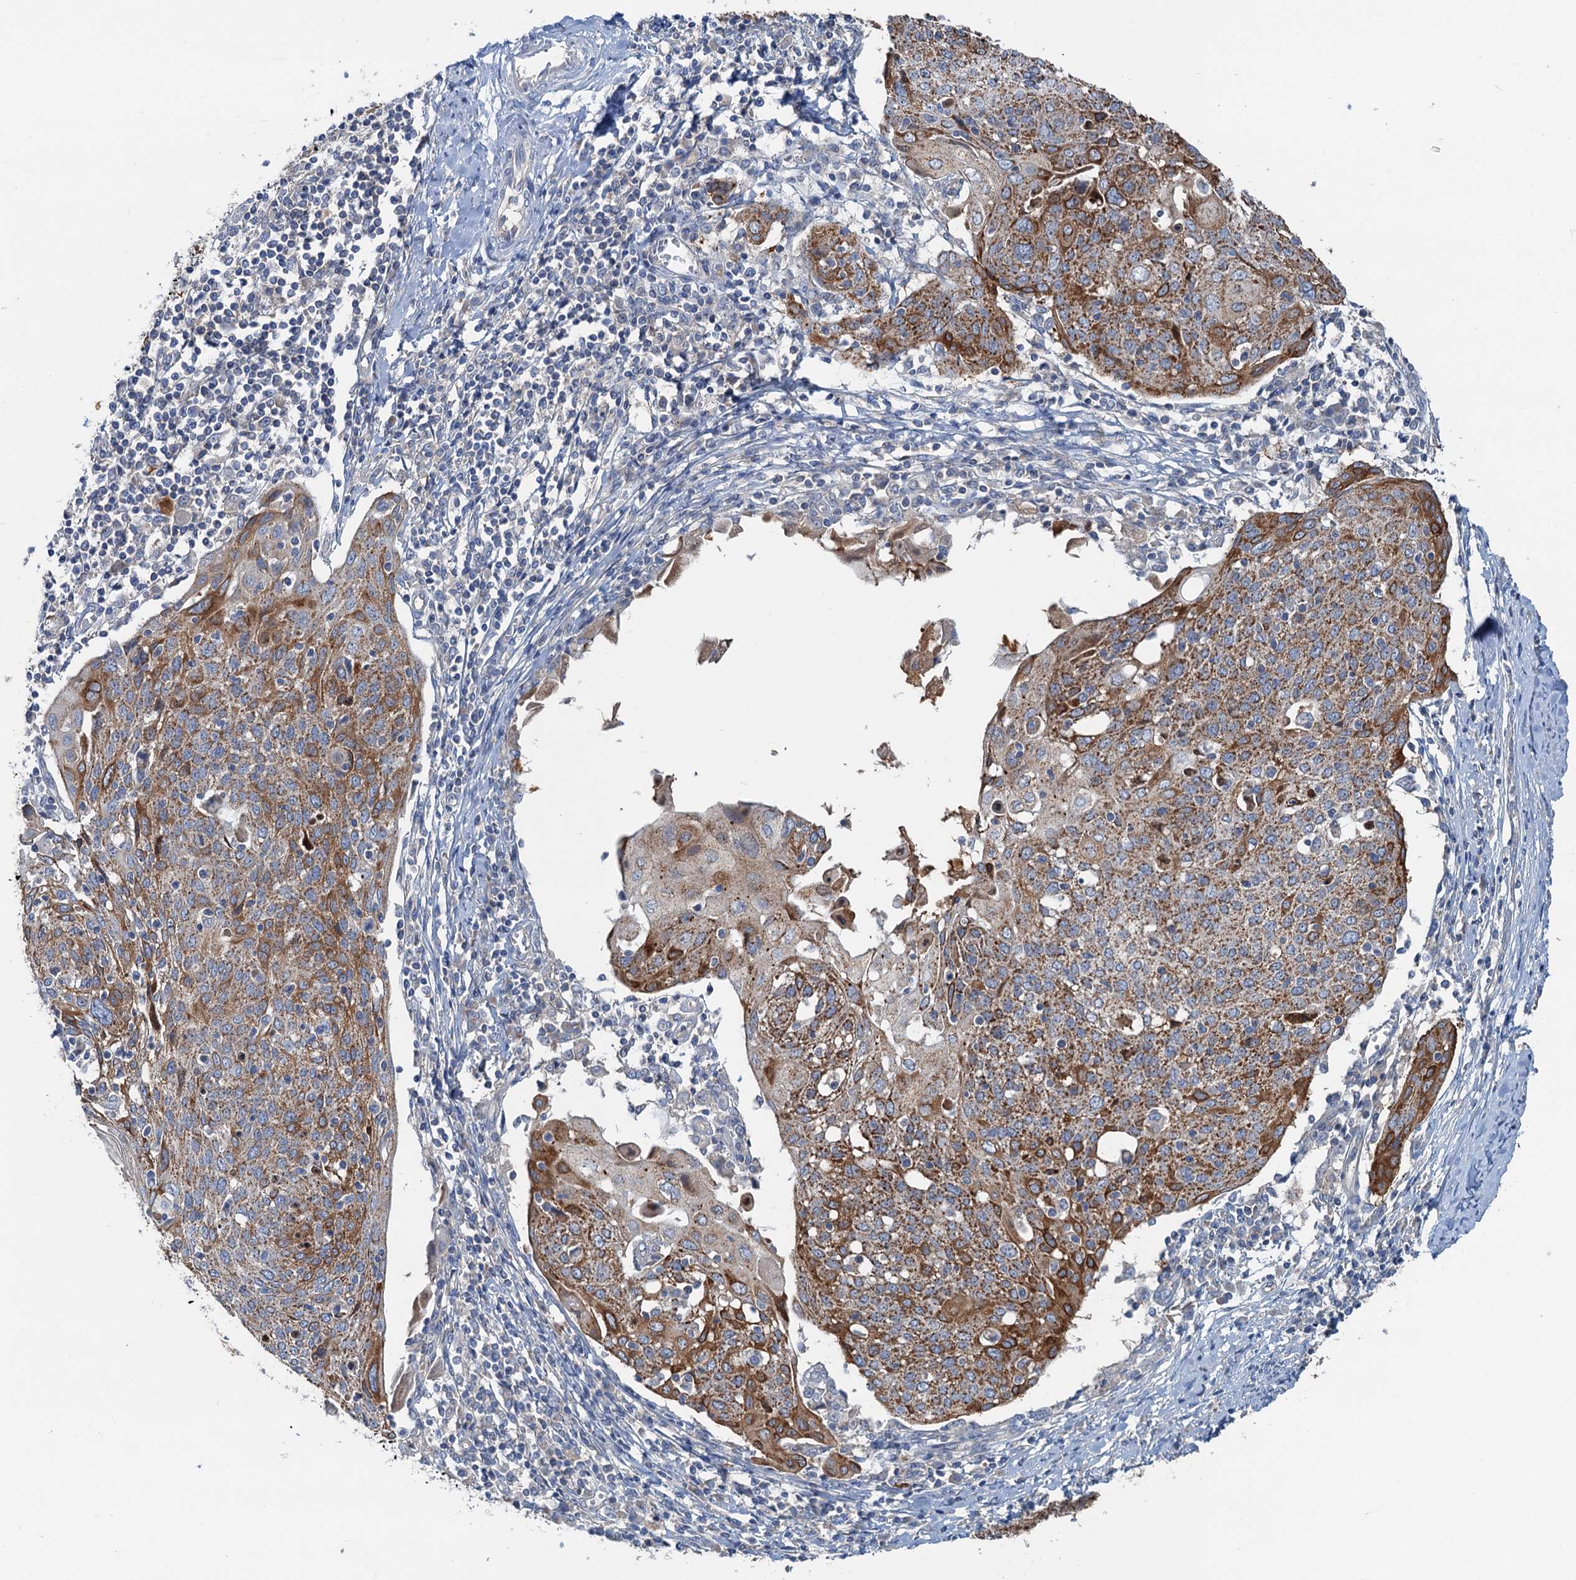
{"staining": {"intensity": "moderate", "quantity": ">75%", "location": "cytoplasmic/membranous"}, "tissue": "cervical cancer", "cell_type": "Tumor cells", "image_type": "cancer", "snomed": [{"axis": "morphology", "description": "Squamous cell carcinoma, NOS"}, {"axis": "topography", "description": "Cervix"}], "caption": "Squamous cell carcinoma (cervical) stained for a protein shows moderate cytoplasmic/membranous positivity in tumor cells.", "gene": "ANKRD26", "patient": {"sex": "female", "age": 67}}